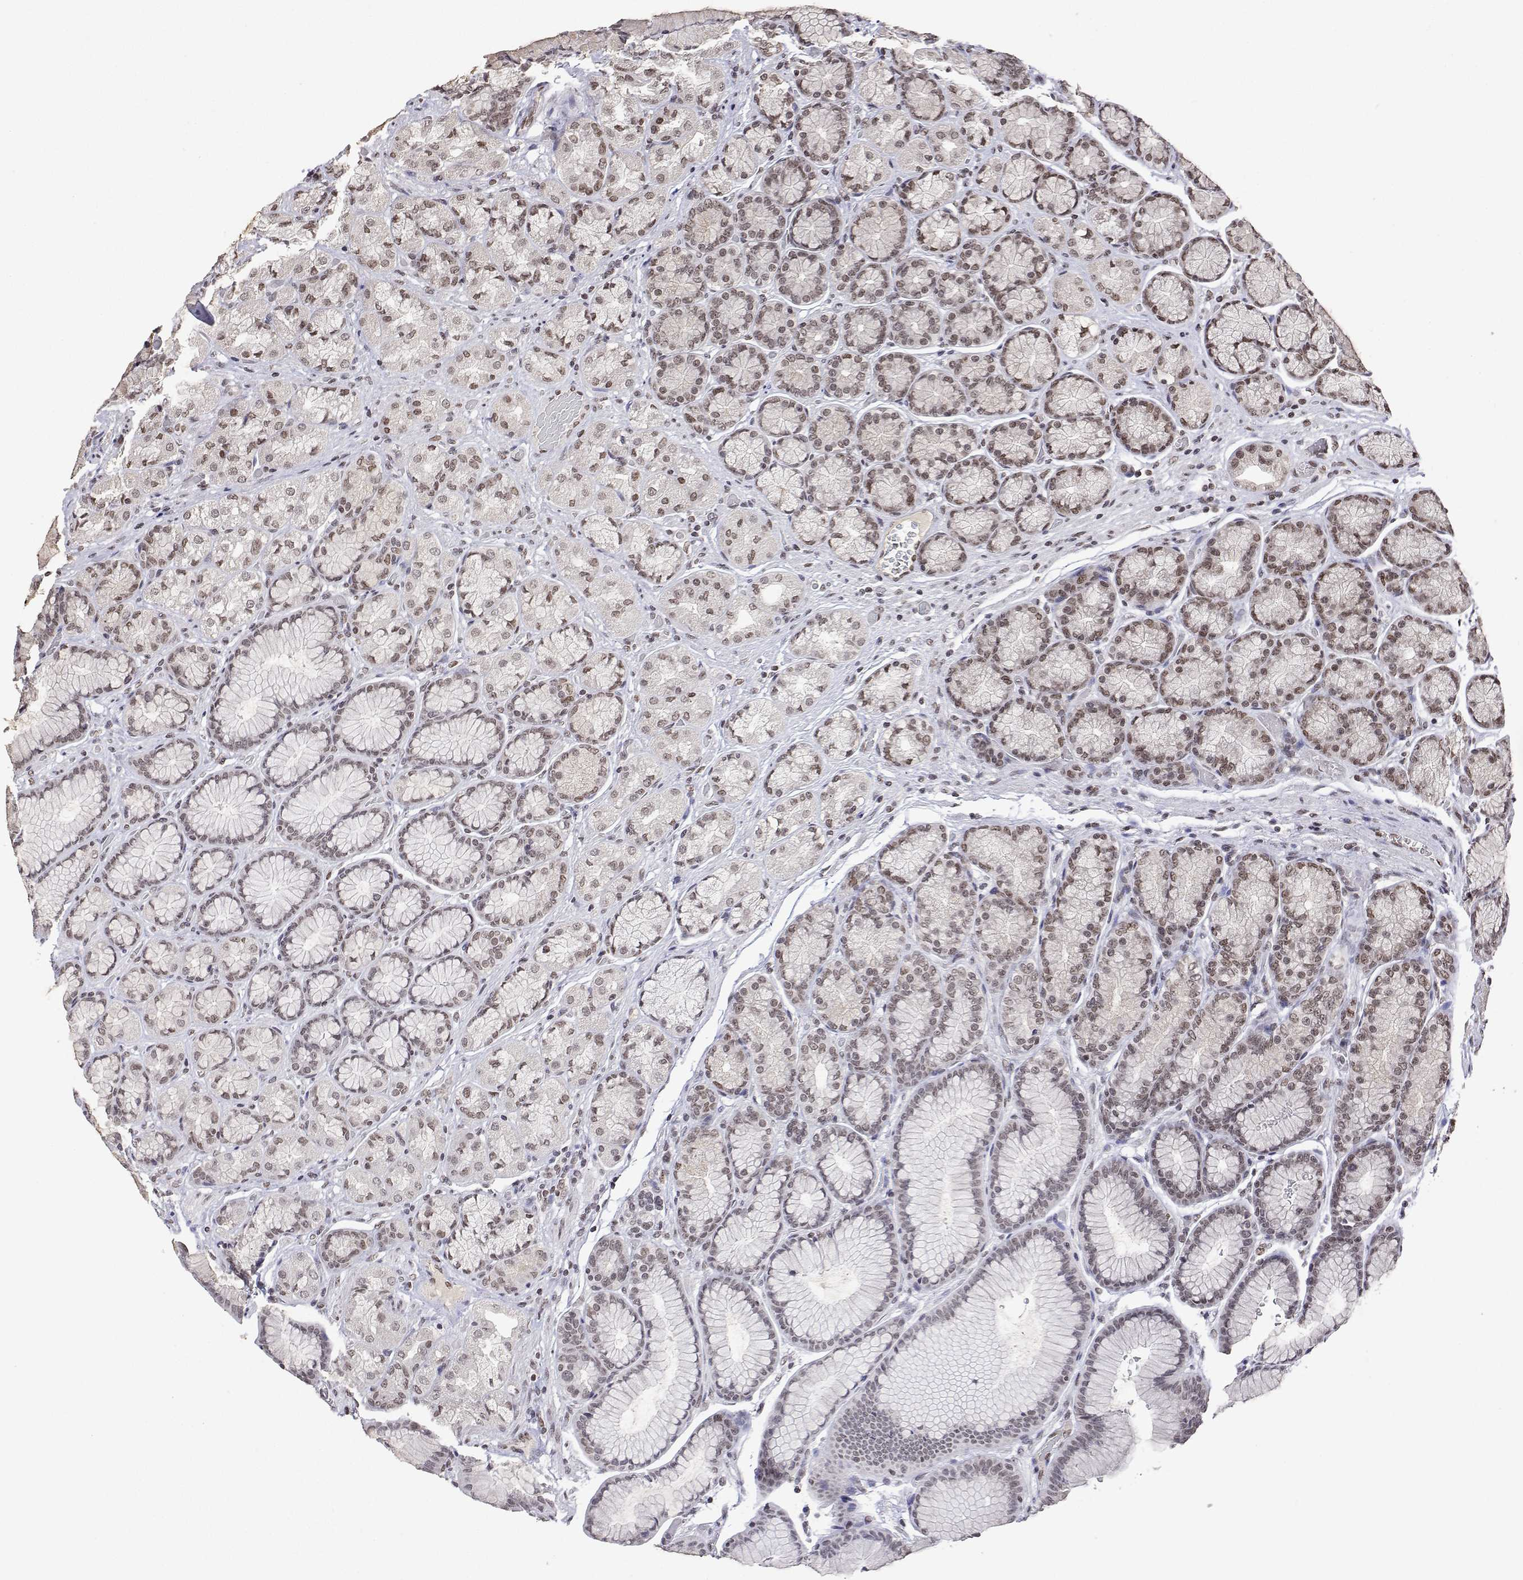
{"staining": {"intensity": "moderate", "quantity": "25%-75%", "location": "nuclear"}, "tissue": "stomach", "cell_type": "Glandular cells", "image_type": "normal", "snomed": [{"axis": "morphology", "description": "Normal tissue, NOS"}, {"axis": "morphology", "description": "Adenocarcinoma, NOS"}, {"axis": "morphology", "description": "Adenocarcinoma, High grade"}, {"axis": "topography", "description": "Stomach, upper"}, {"axis": "topography", "description": "Stomach"}], "caption": "Unremarkable stomach was stained to show a protein in brown. There is medium levels of moderate nuclear expression in approximately 25%-75% of glandular cells. (IHC, brightfield microscopy, high magnification).", "gene": "XPC", "patient": {"sex": "female", "age": 65}}